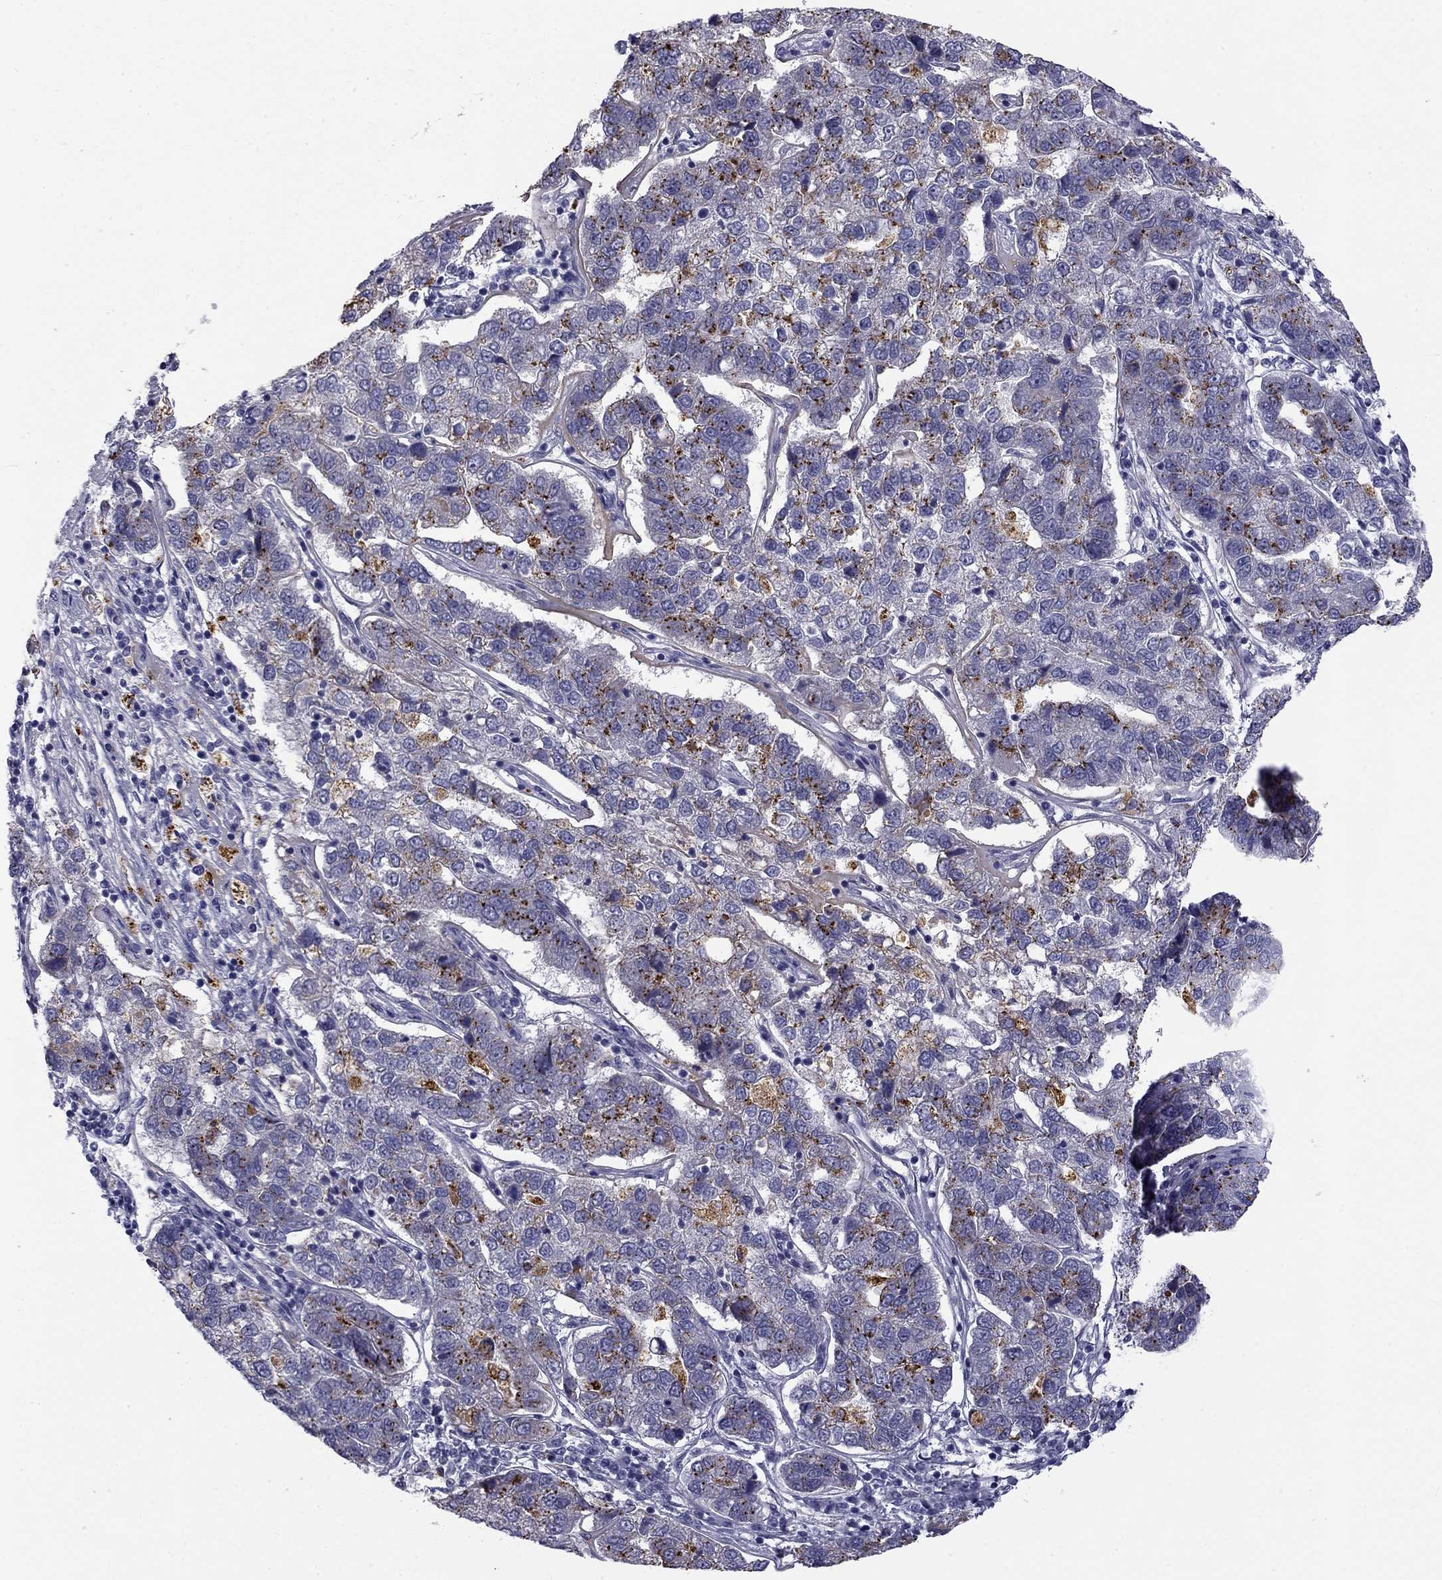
{"staining": {"intensity": "strong", "quantity": "25%-75%", "location": "cytoplasmic/membranous"}, "tissue": "pancreatic cancer", "cell_type": "Tumor cells", "image_type": "cancer", "snomed": [{"axis": "morphology", "description": "Adenocarcinoma, NOS"}, {"axis": "topography", "description": "Pancreas"}], "caption": "Protein analysis of pancreatic adenocarcinoma tissue demonstrates strong cytoplasmic/membranous staining in approximately 25%-75% of tumor cells.", "gene": "CLPSL2", "patient": {"sex": "female", "age": 61}}